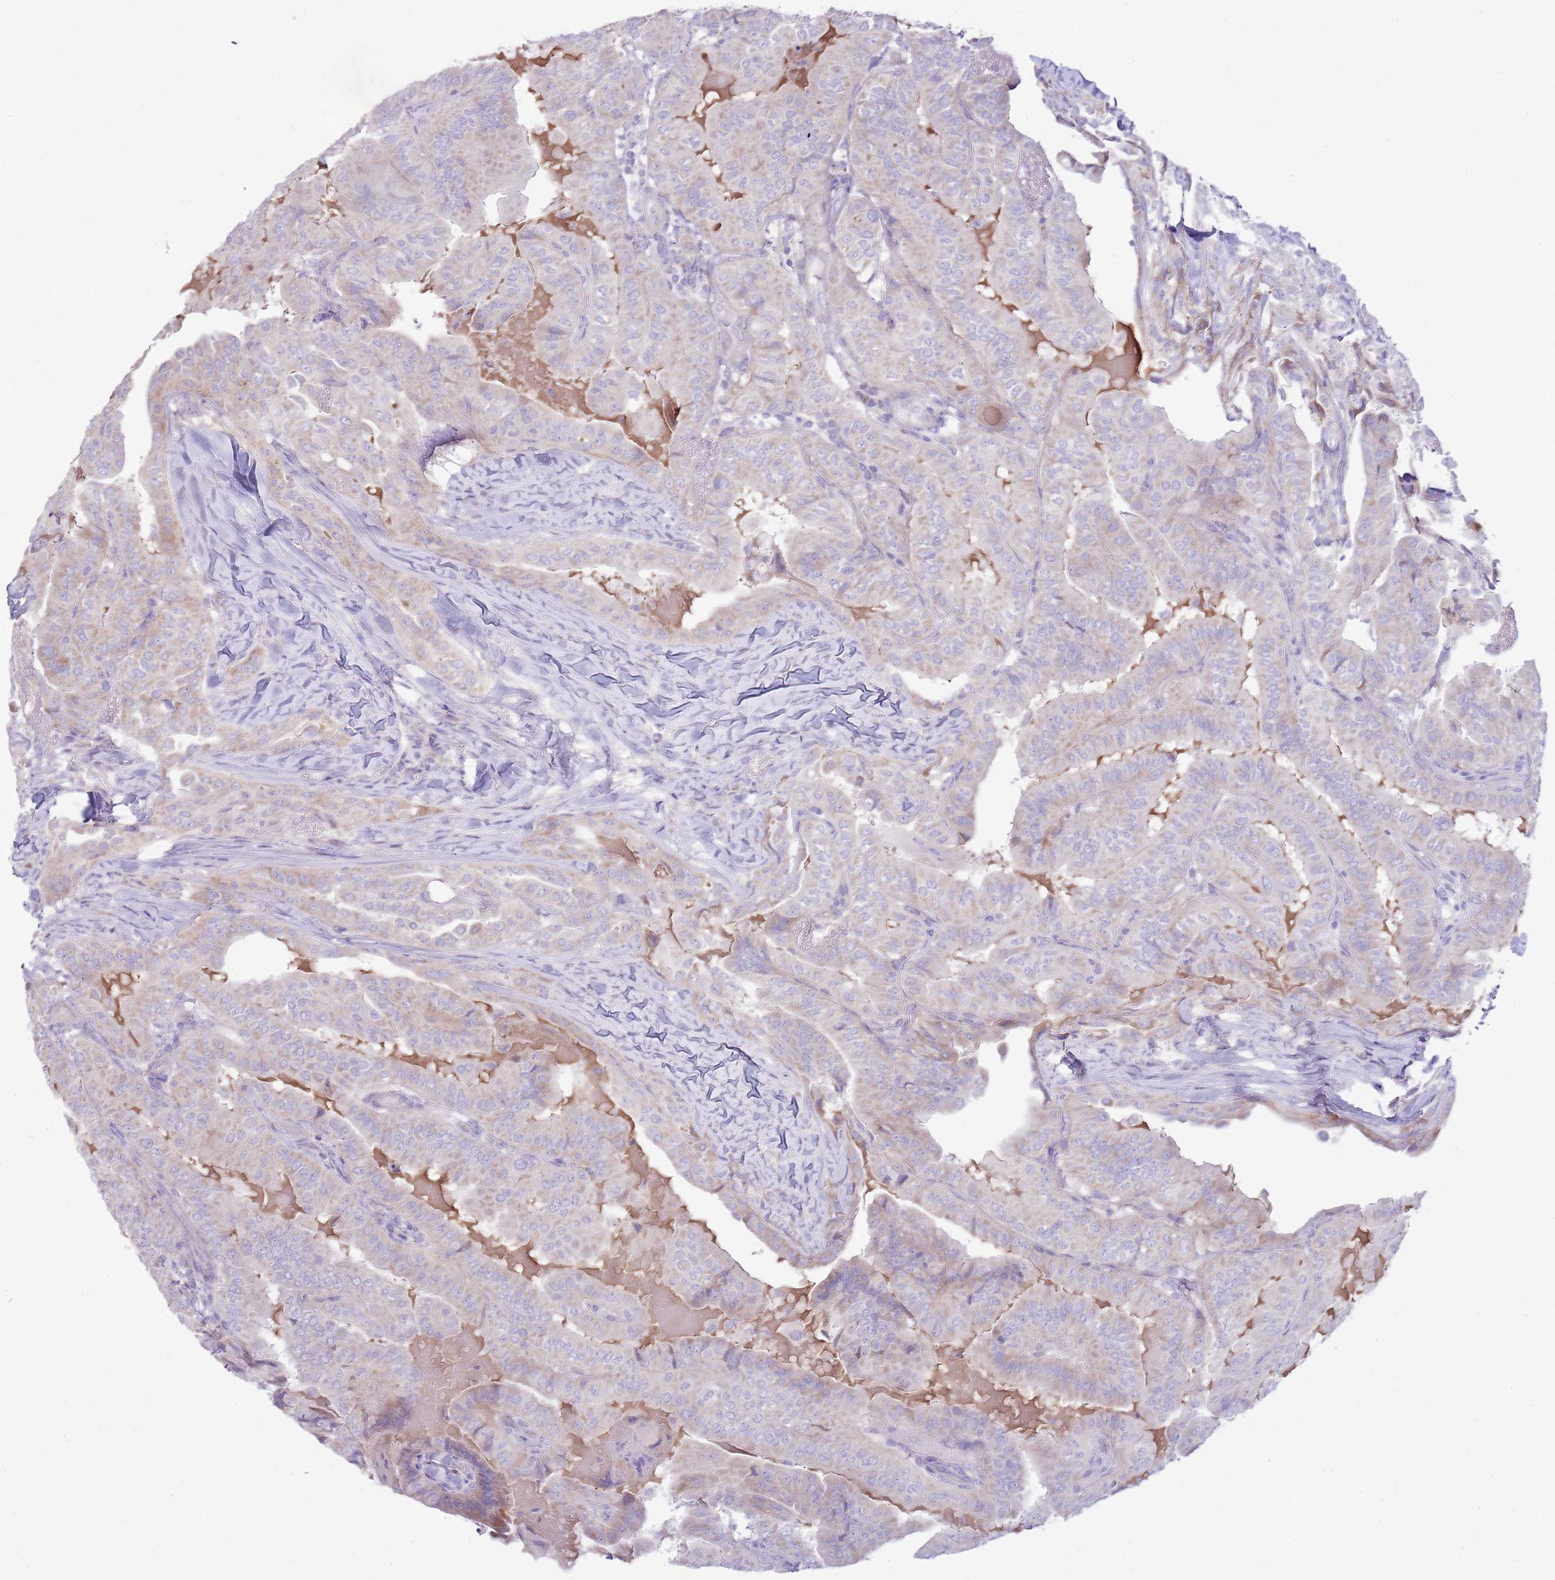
{"staining": {"intensity": "weak", "quantity": "<25%", "location": "cytoplasmic/membranous"}, "tissue": "thyroid cancer", "cell_type": "Tumor cells", "image_type": "cancer", "snomed": [{"axis": "morphology", "description": "Papillary adenocarcinoma, NOS"}, {"axis": "topography", "description": "Thyroid gland"}], "caption": "Immunohistochemistry (IHC) of thyroid cancer demonstrates no staining in tumor cells. Nuclei are stained in blue.", "gene": "OAZ2", "patient": {"sex": "female", "age": 68}}